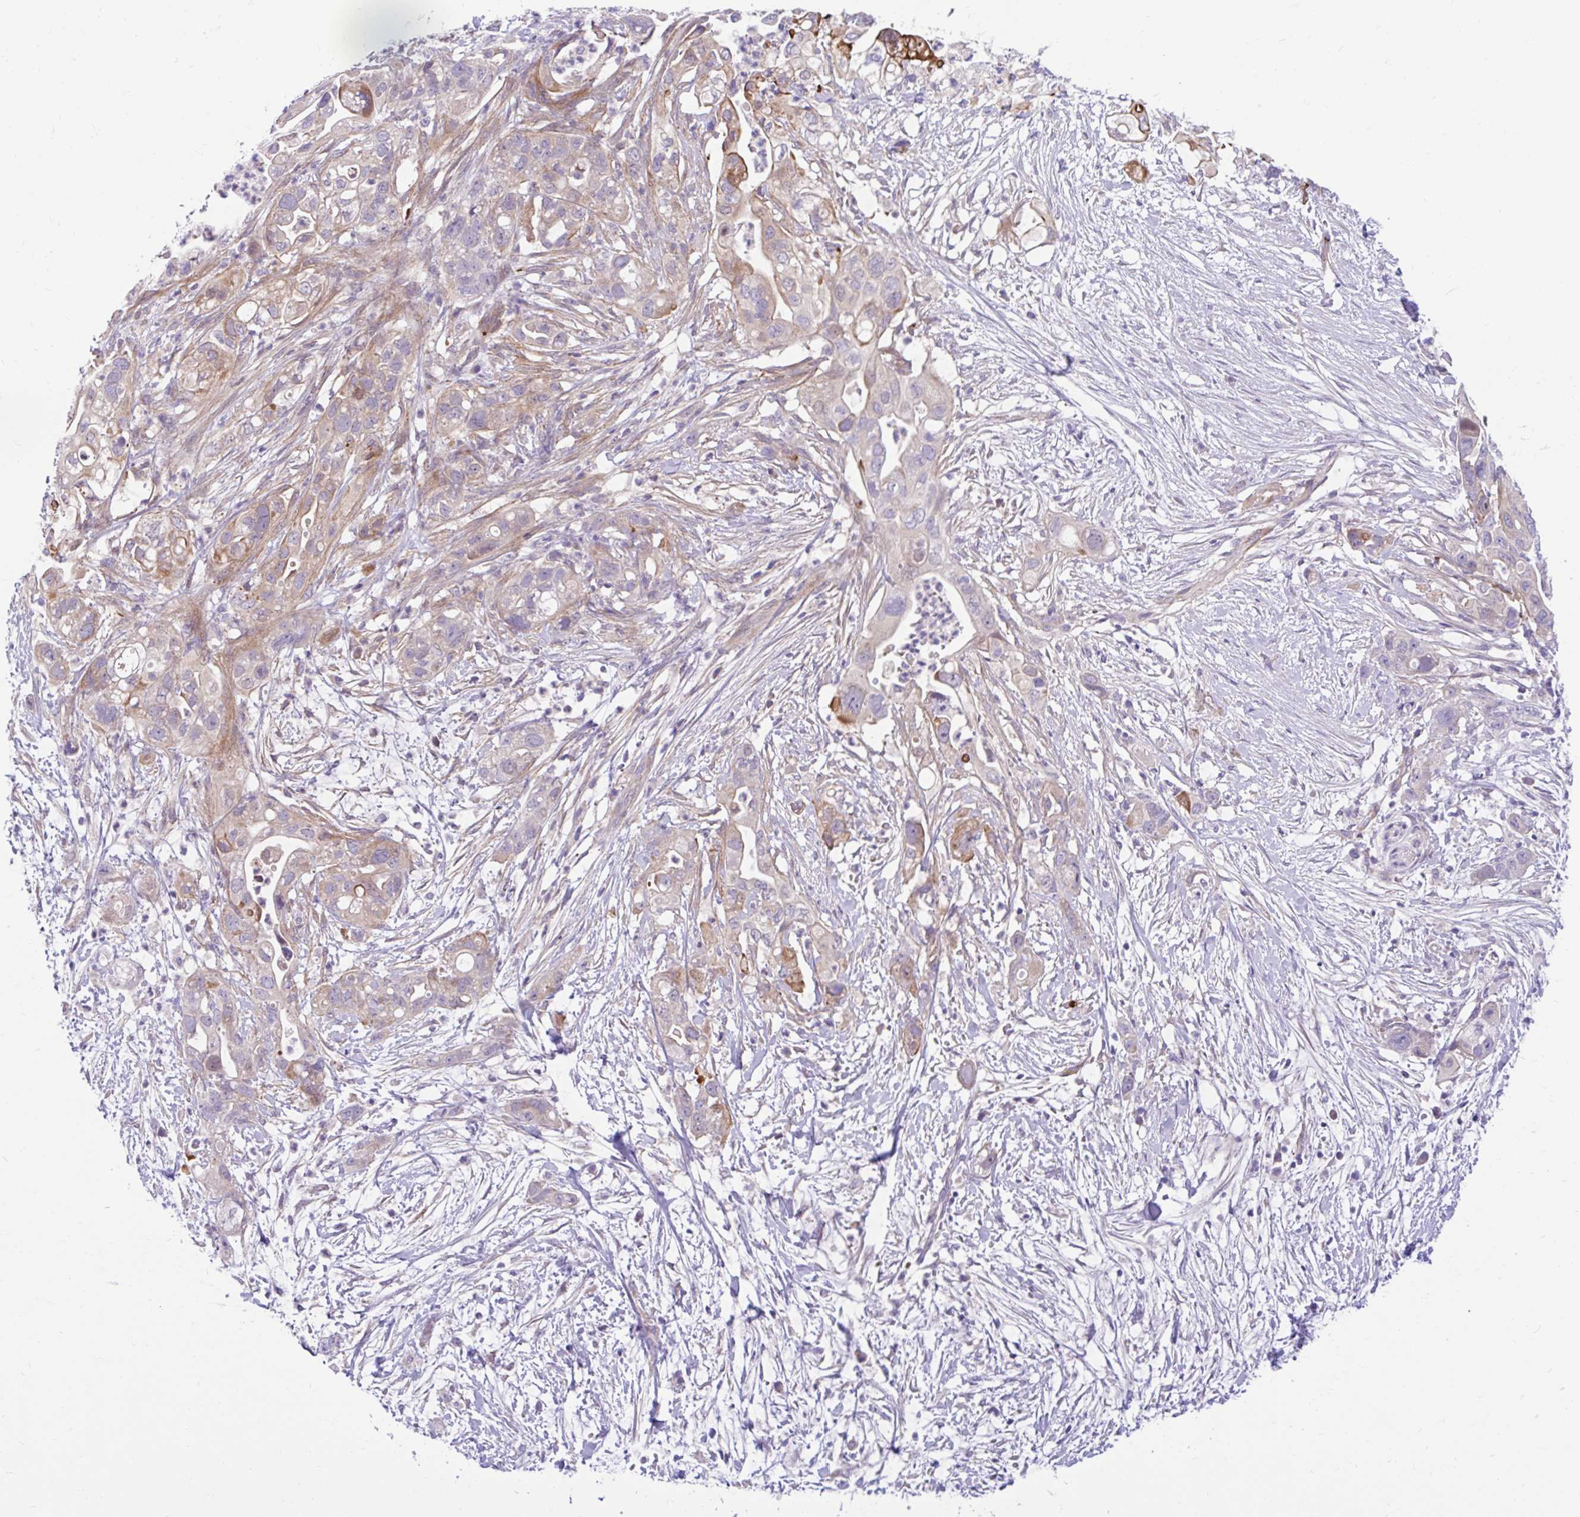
{"staining": {"intensity": "moderate", "quantity": "<25%", "location": "cytoplasmic/membranous"}, "tissue": "pancreatic cancer", "cell_type": "Tumor cells", "image_type": "cancer", "snomed": [{"axis": "morphology", "description": "Adenocarcinoma, NOS"}, {"axis": "topography", "description": "Pancreas"}], "caption": "A brown stain labels moderate cytoplasmic/membranous positivity of a protein in human pancreatic adenocarcinoma tumor cells. The protein of interest is shown in brown color, while the nuclei are stained blue.", "gene": "ESPNL", "patient": {"sex": "female", "age": 72}}